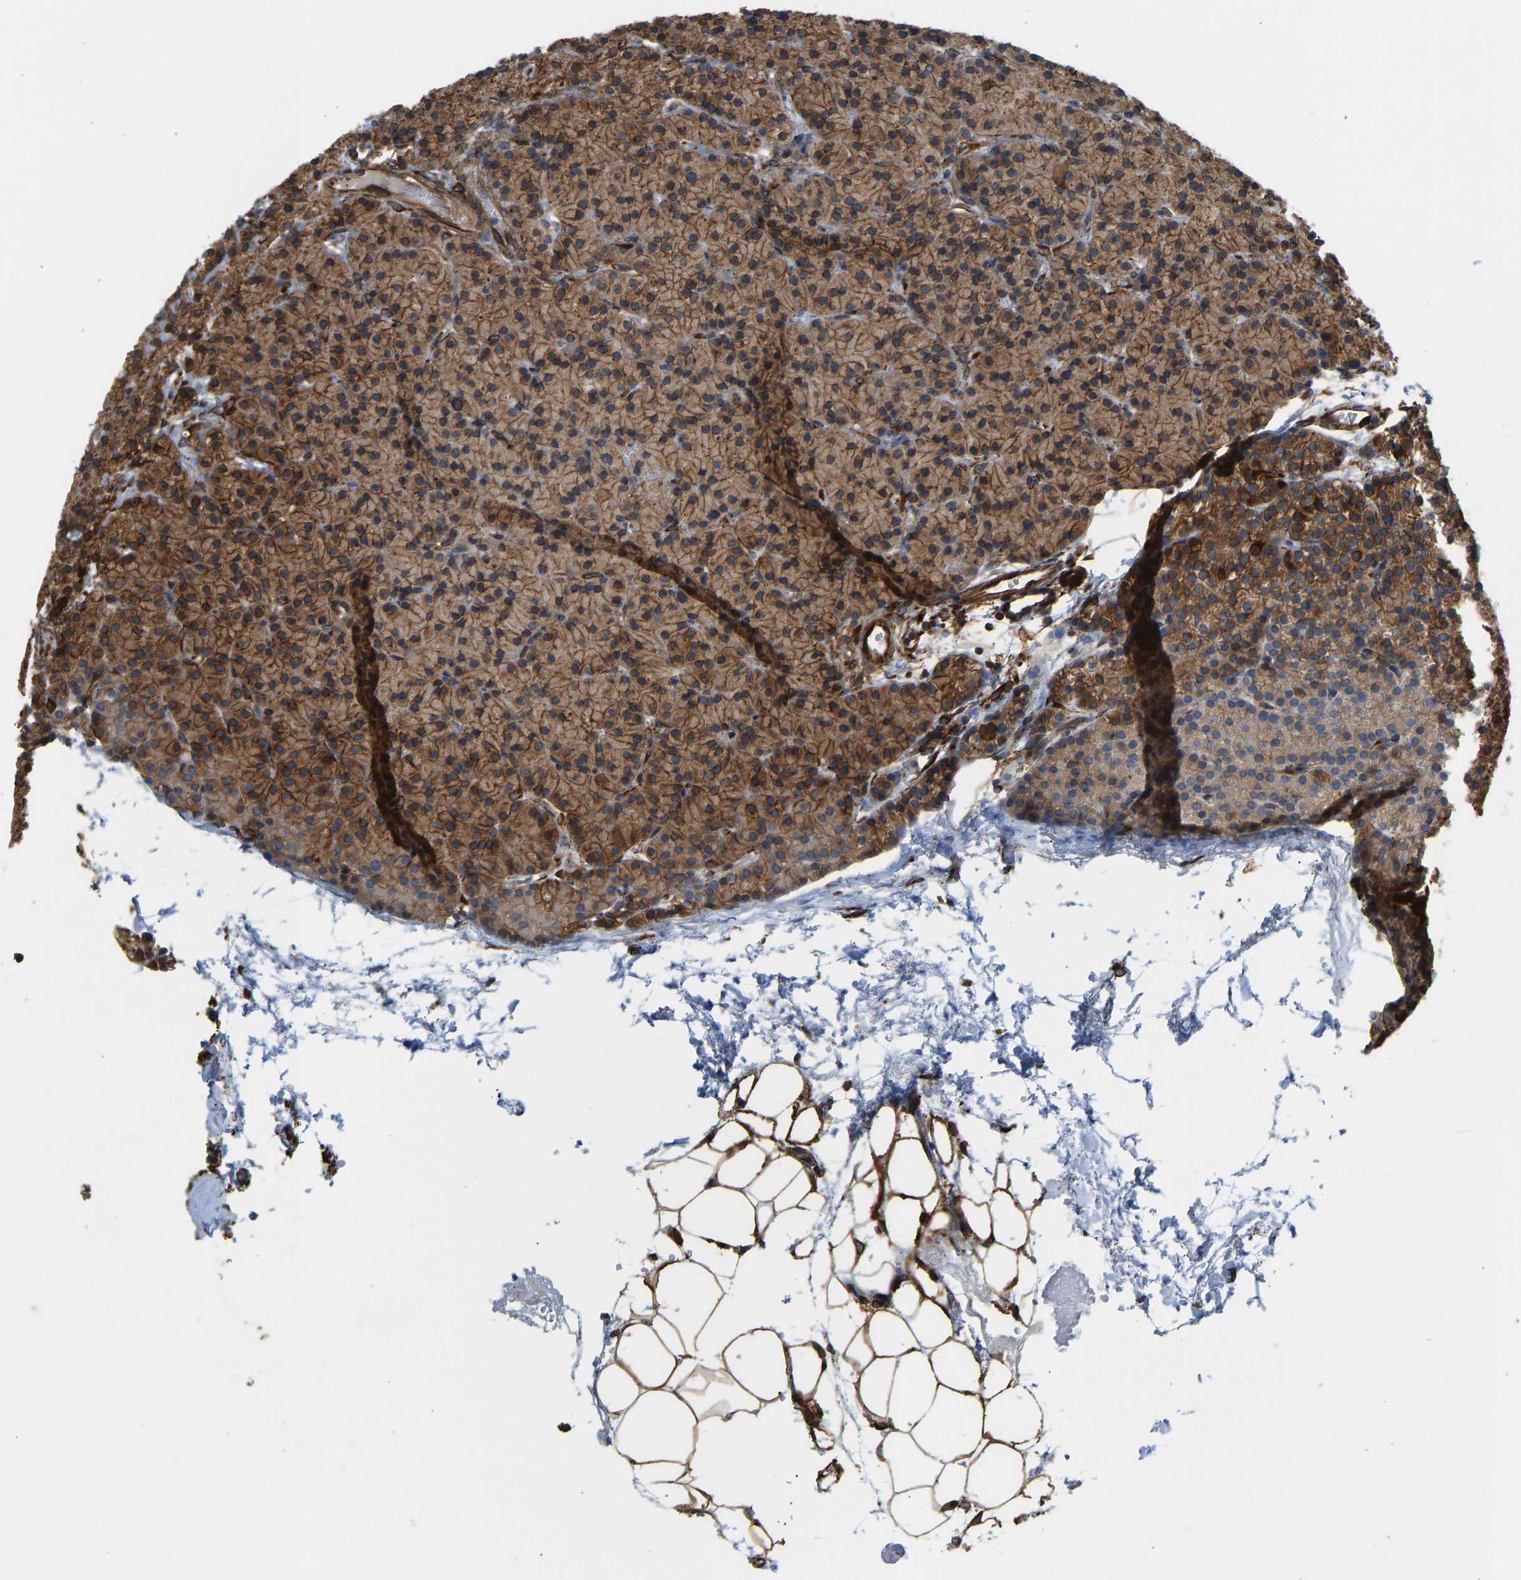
{"staining": {"intensity": "moderate", "quantity": ">75%", "location": "cytoplasmic/membranous"}, "tissue": "parathyroid gland", "cell_type": "Glandular cells", "image_type": "normal", "snomed": [{"axis": "morphology", "description": "Normal tissue, NOS"}, {"axis": "morphology", "description": "Adenoma, NOS"}, {"axis": "topography", "description": "Parathyroid gland"}], "caption": "Immunohistochemistry (IHC) of normal parathyroid gland demonstrates medium levels of moderate cytoplasmic/membranous expression in approximately >75% of glandular cells.", "gene": "BEX3", "patient": {"sex": "male", "age": 75}}